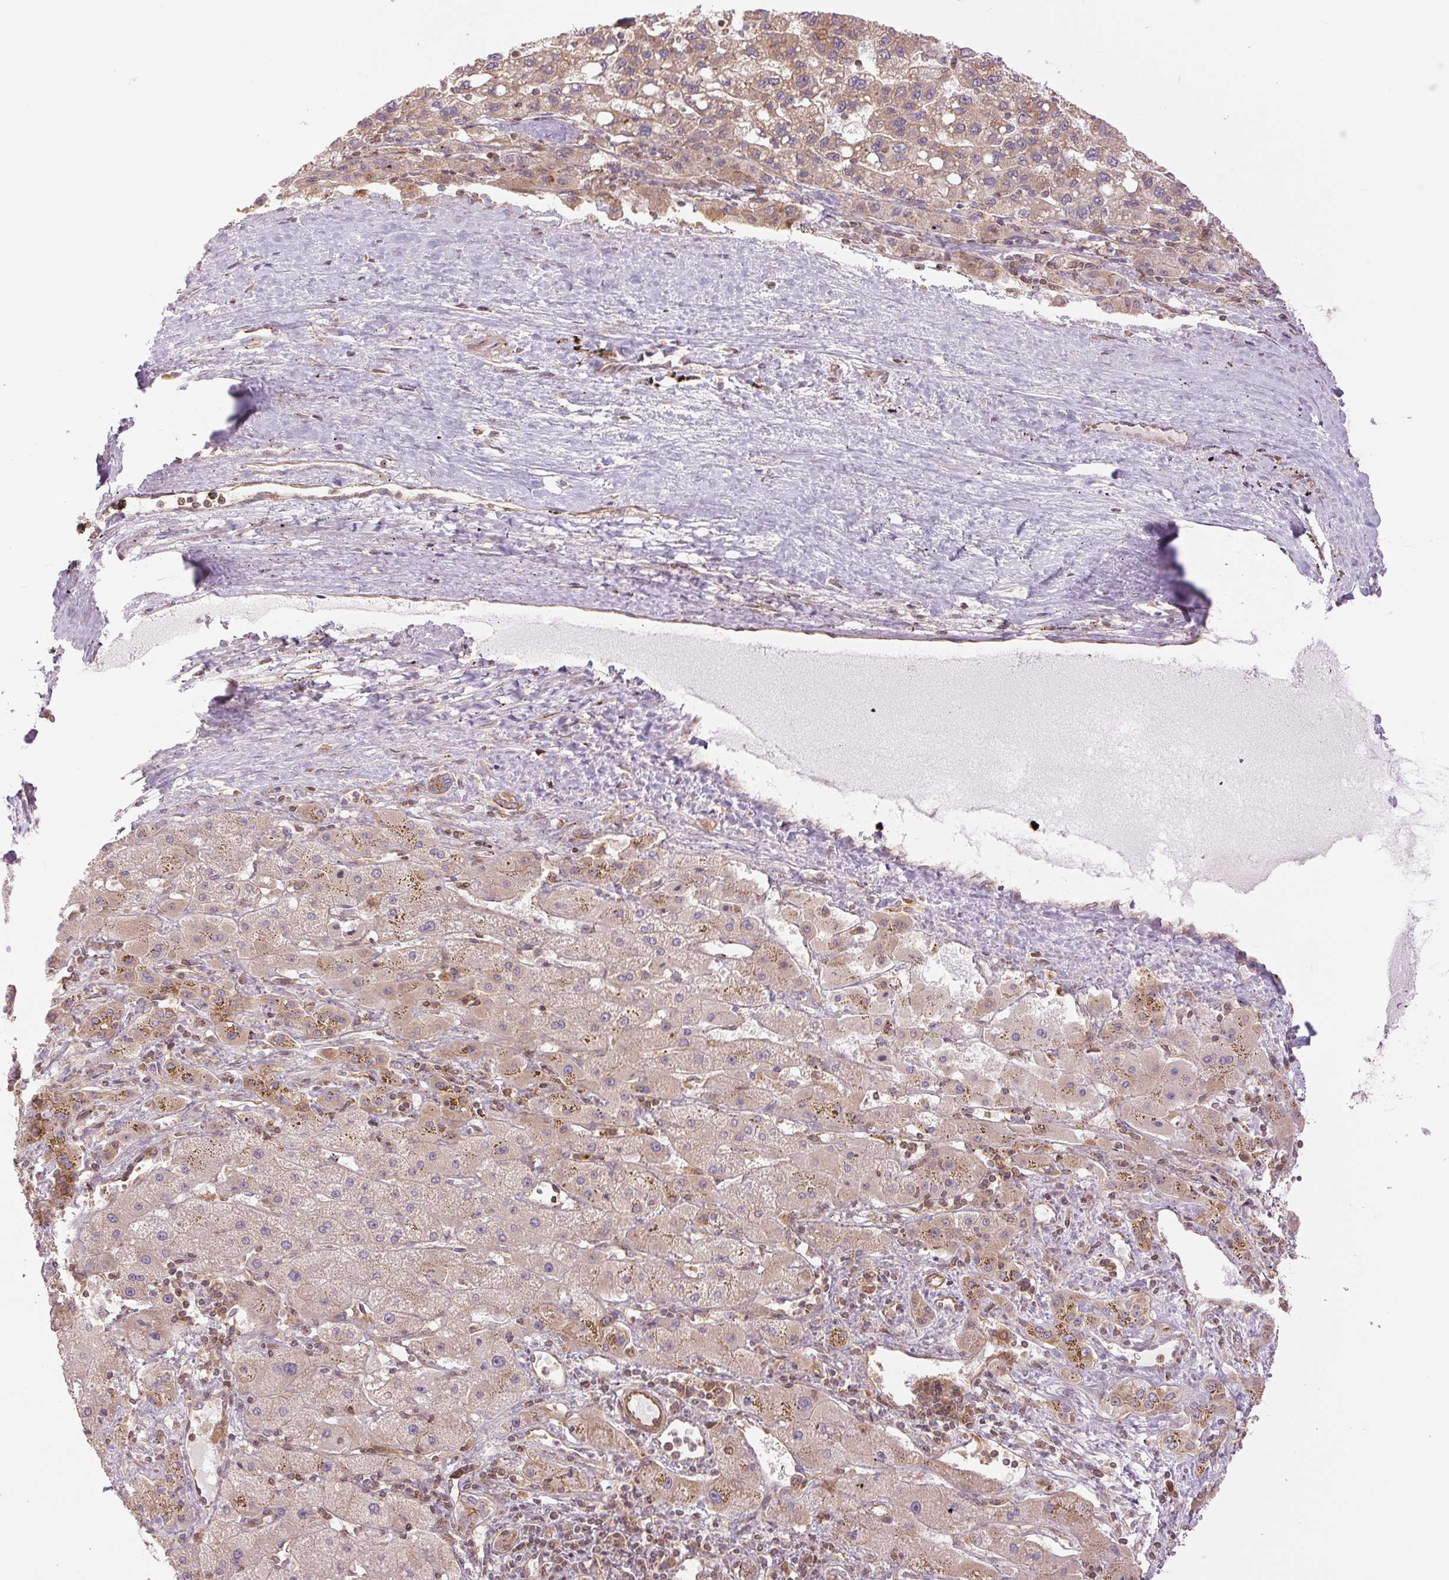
{"staining": {"intensity": "weak", "quantity": "<25%", "location": "cytoplasmic/membranous"}, "tissue": "liver cancer", "cell_type": "Tumor cells", "image_type": "cancer", "snomed": [{"axis": "morphology", "description": "Carcinoma, Hepatocellular, NOS"}, {"axis": "topography", "description": "Liver"}], "caption": "Liver cancer (hepatocellular carcinoma) stained for a protein using immunohistochemistry (IHC) shows no staining tumor cells.", "gene": "STARD7", "patient": {"sex": "female", "age": 82}}